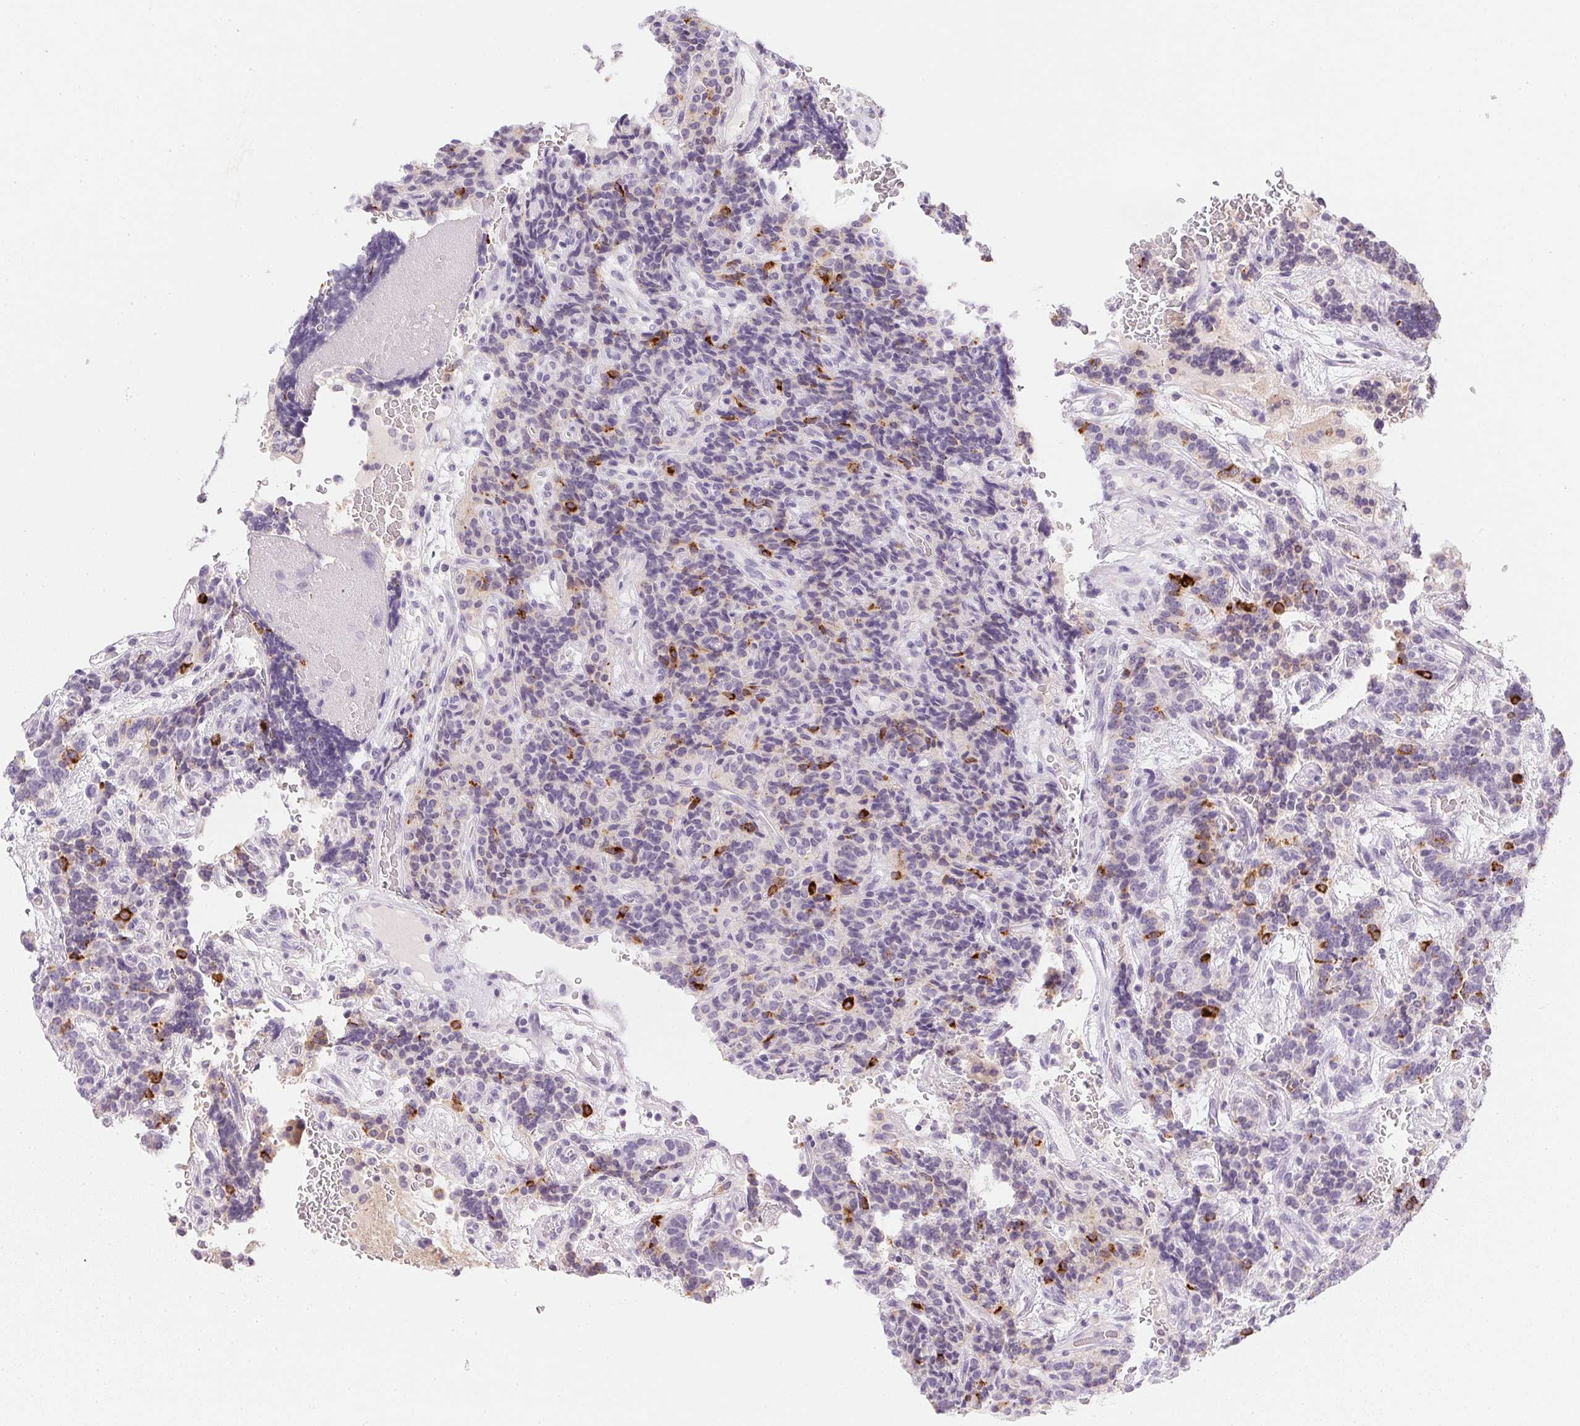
{"staining": {"intensity": "strong", "quantity": "<25%", "location": "cytoplasmic/membranous"}, "tissue": "carcinoid", "cell_type": "Tumor cells", "image_type": "cancer", "snomed": [{"axis": "morphology", "description": "Carcinoid, malignant, NOS"}, {"axis": "topography", "description": "Pancreas"}], "caption": "IHC photomicrograph of human carcinoid stained for a protein (brown), which reveals medium levels of strong cytoplasmic/membranous staining in about <25% of tumor cells.", "gene": "PPY", "patient": {"sex": "male", "age": 36}}